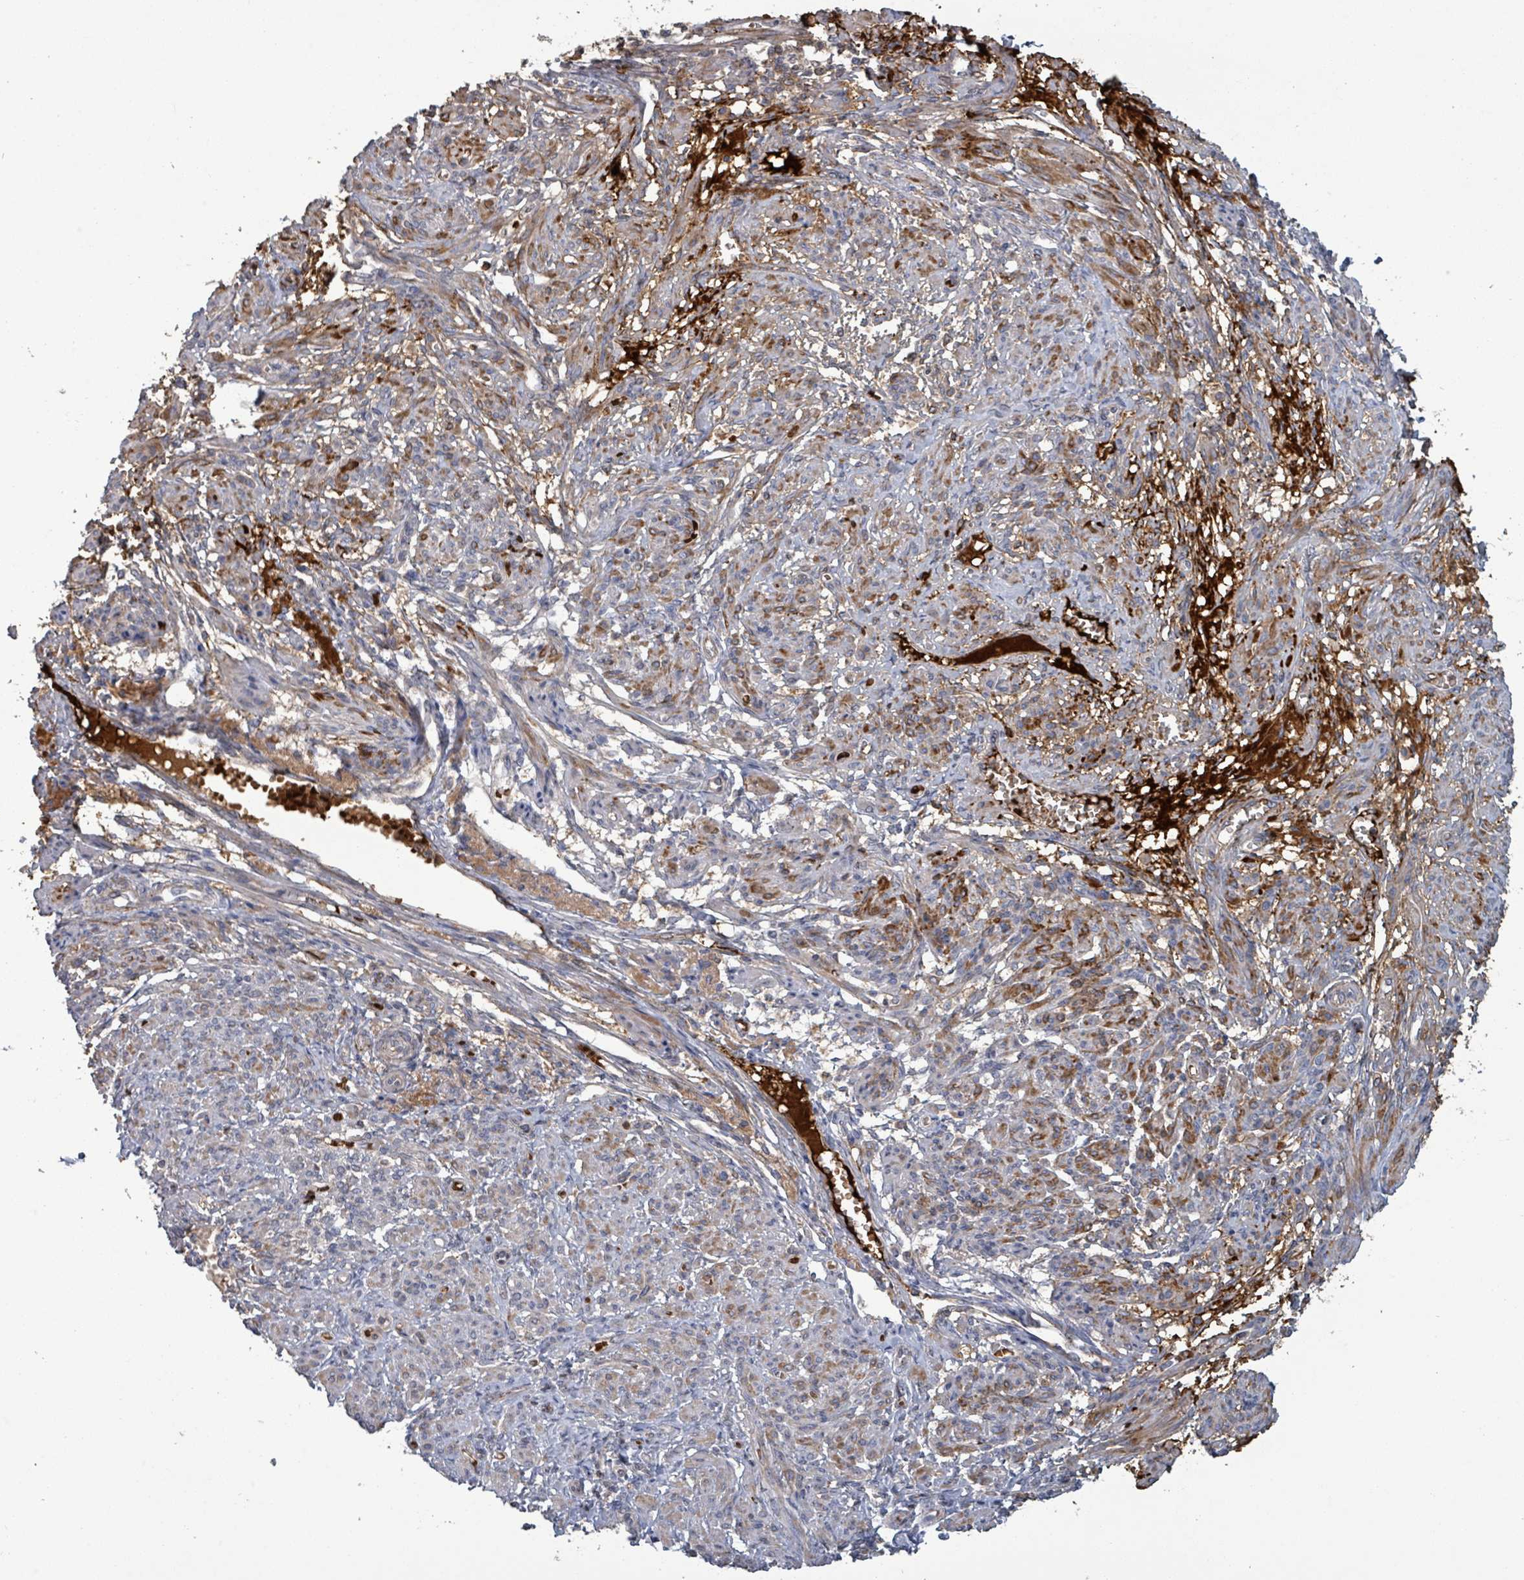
{"staining": {"intensity": "negative", "quantity": "none", "location": "none"}, "tissue": "smooth muscle", "cell_type": "Smooth muscle cells", "image_type": "normal", "snomed": [{"axis": "morphology", "description": "Normal tissue, NOS"}, {"axis": "topography", "description": "Smooth muscle"}], "caption": "The histopathology image displays no staining of smooth muscle cells in benign smooth muscle. The staining was performed using DAB (3,3'-diaminobenzidine) to visualize the protein expression in brown, while the nuclei were stained in blue with hematoxylin (Magnification: 20x).", "gene": "GRM8", "patient": {"sex": "female", "age": 39}}